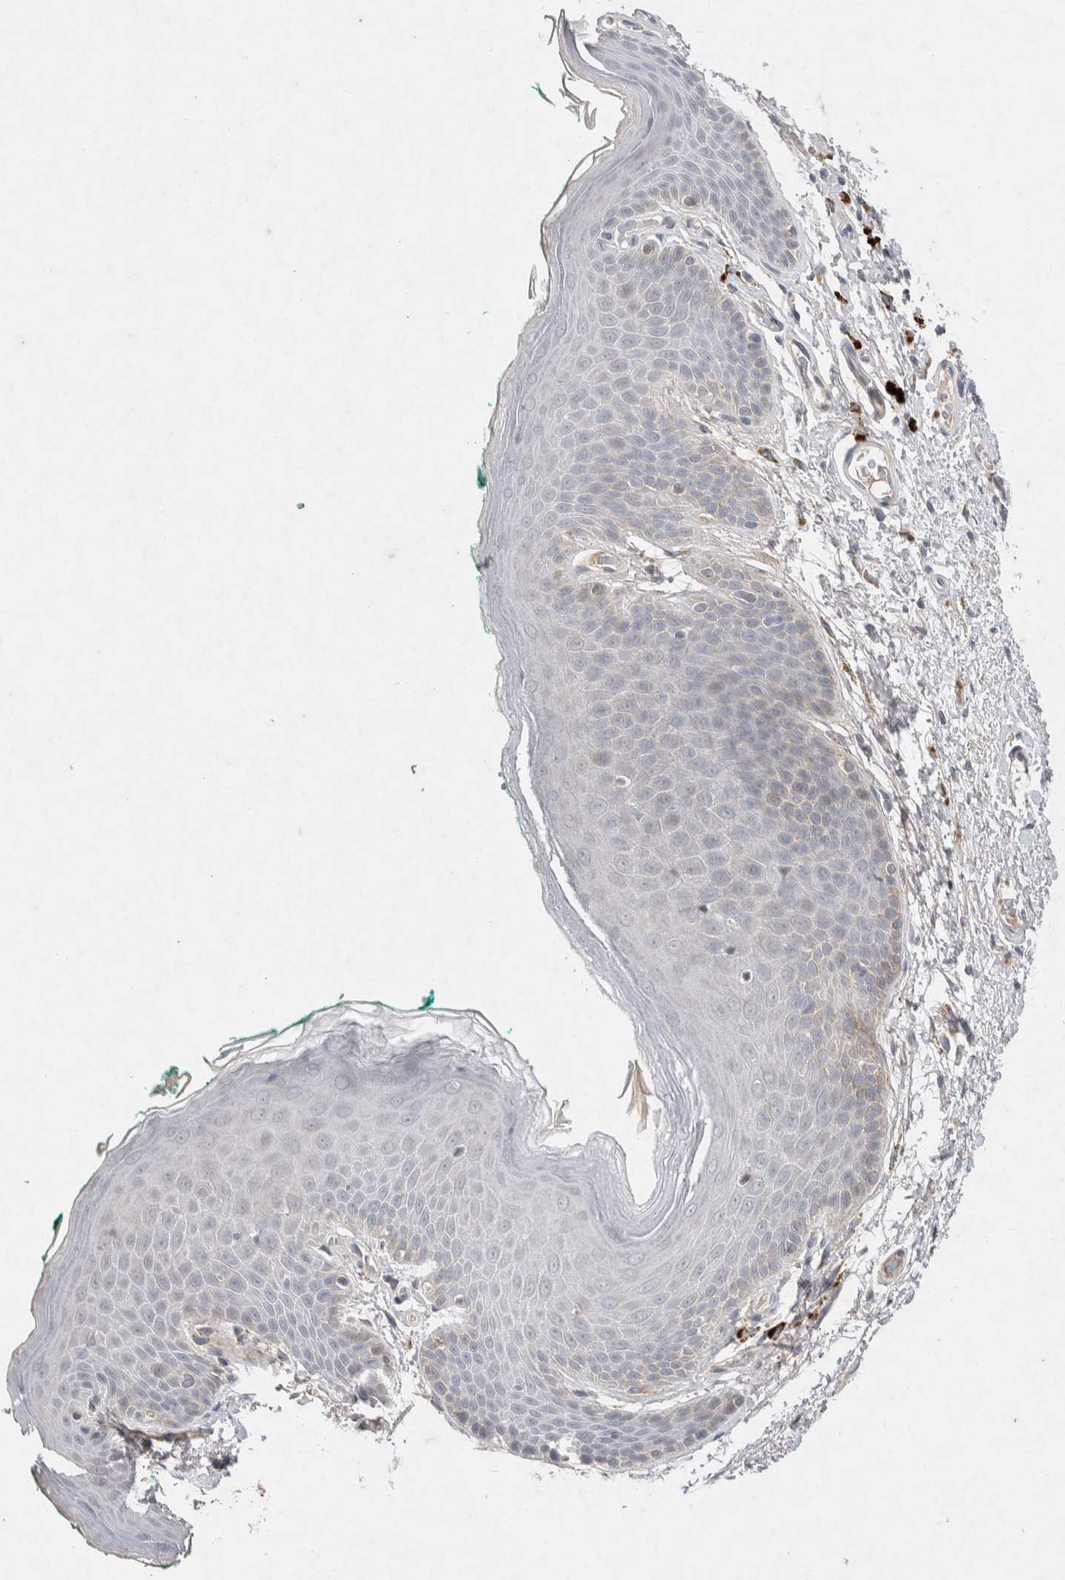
{"staining": {"intensity": "weak", "quantity": "<25%", "location": "cytoplasmic/membranous"}, "tissue": "skin", "cell_type": "Epidermal cells", "image_type": "normal", "snomed": [{"axis": "morphology", "description": "Normal tissue, NOS"}, {"axis": "topography", "description": "Anal"}], "caption": "This histopathology image is of benign skin stained with immunohistochemistry (IHC) to label a protein in brown with the nuclei are counter-stained blue. There is no staining in epidermal cells.", "gene": "CMTM4", "patient": {"sex": "male", "age": 74}}